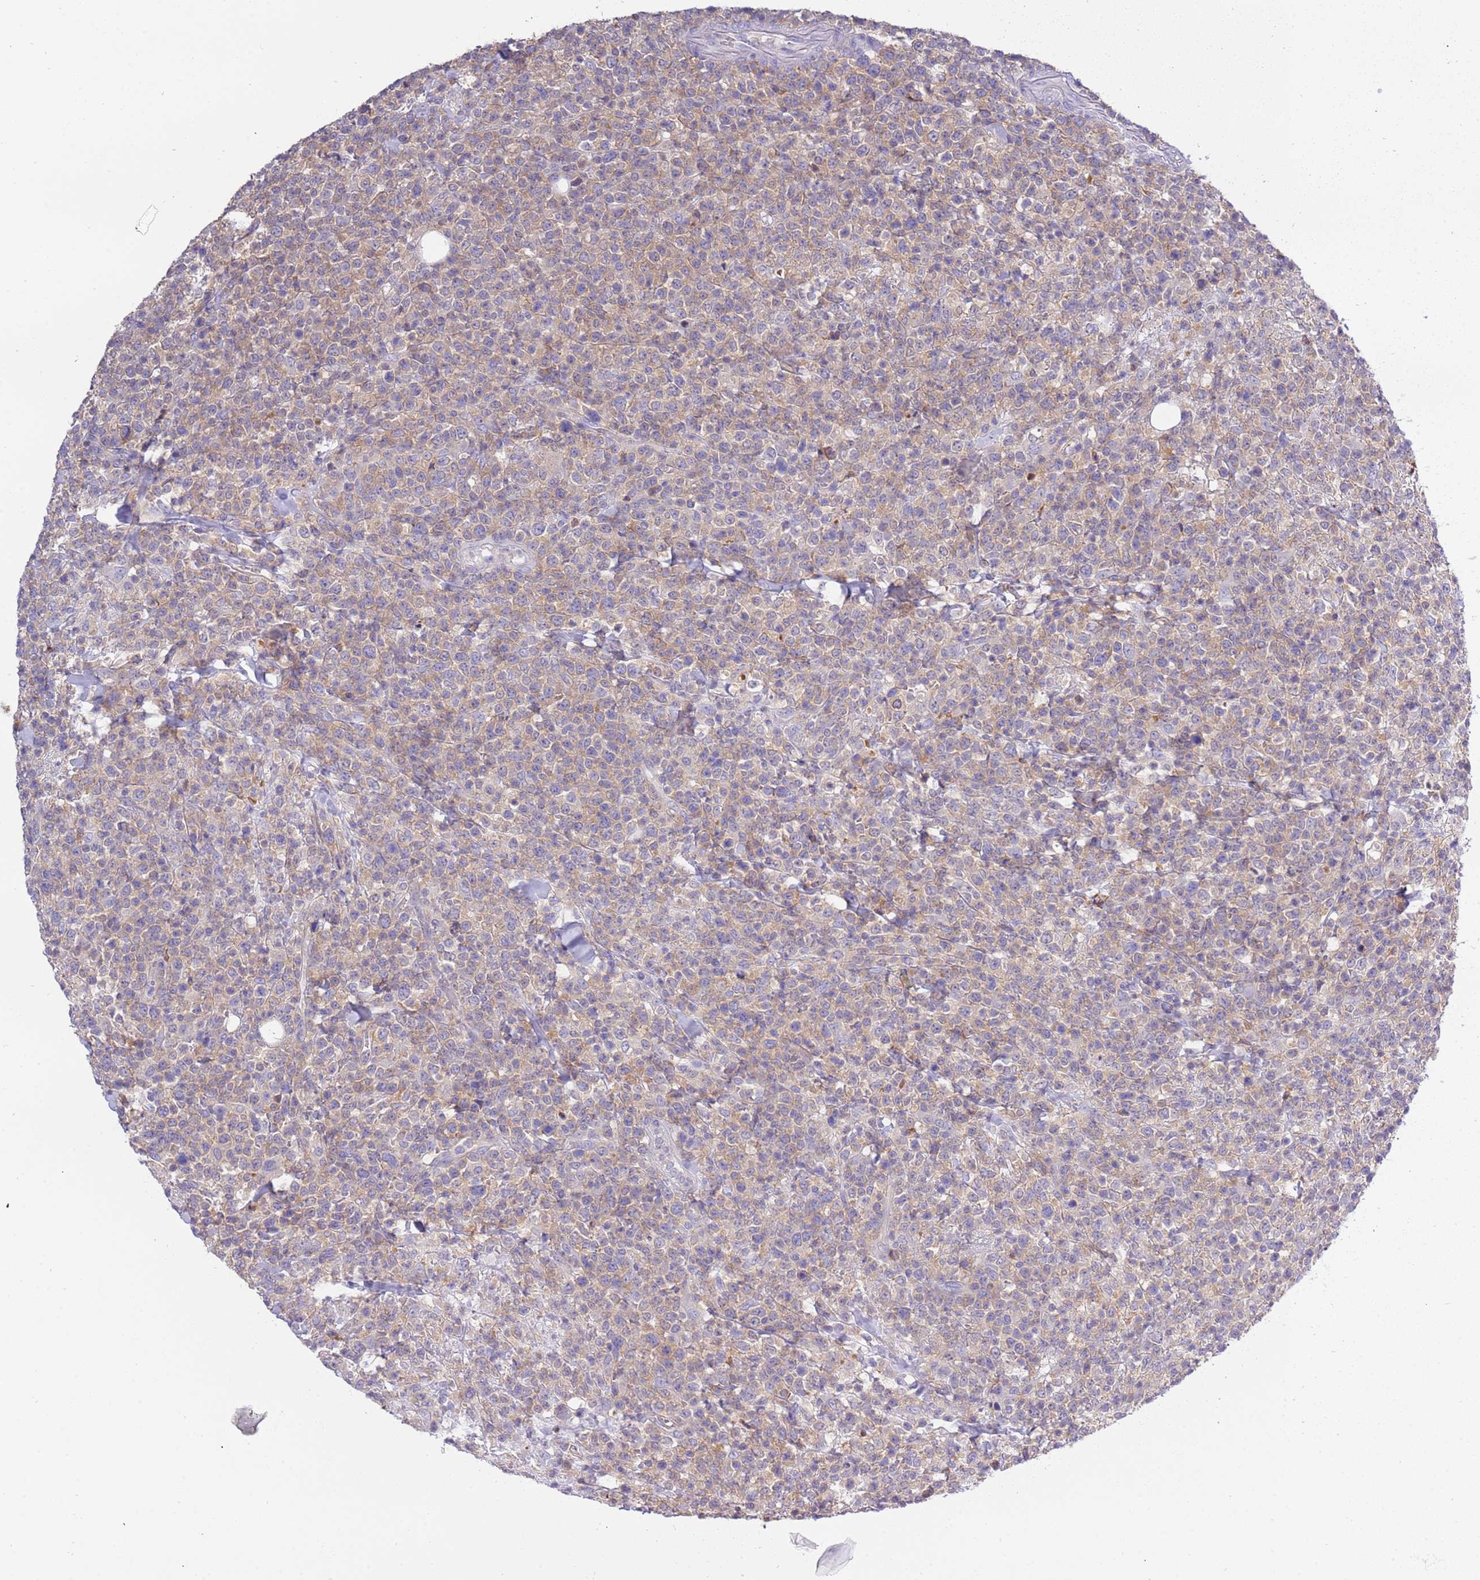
{"staining": {"intensity": "weak", "quantity": "25%-75%", "location": "cytoplasmic/membranous"}, "tissue": "lymphoma", "cell_type": "Tumor cells", "image_type": "cancer", "snomed": [{"axis": "morphology", "description": "Malignant lymphoma, non-Hodgkin's type, High grade"}, {"axis": "topography", "description": "Colon"}], "caption": "Weak cytoplasmic/membranous protein expression is identified in about 25%-75% of tumor cells in lymphoma. (Brightfield microscopy of DAB IHC at high magnification).", "gene": "STIP1", "patient": {"sex": "female", "age": 53}}